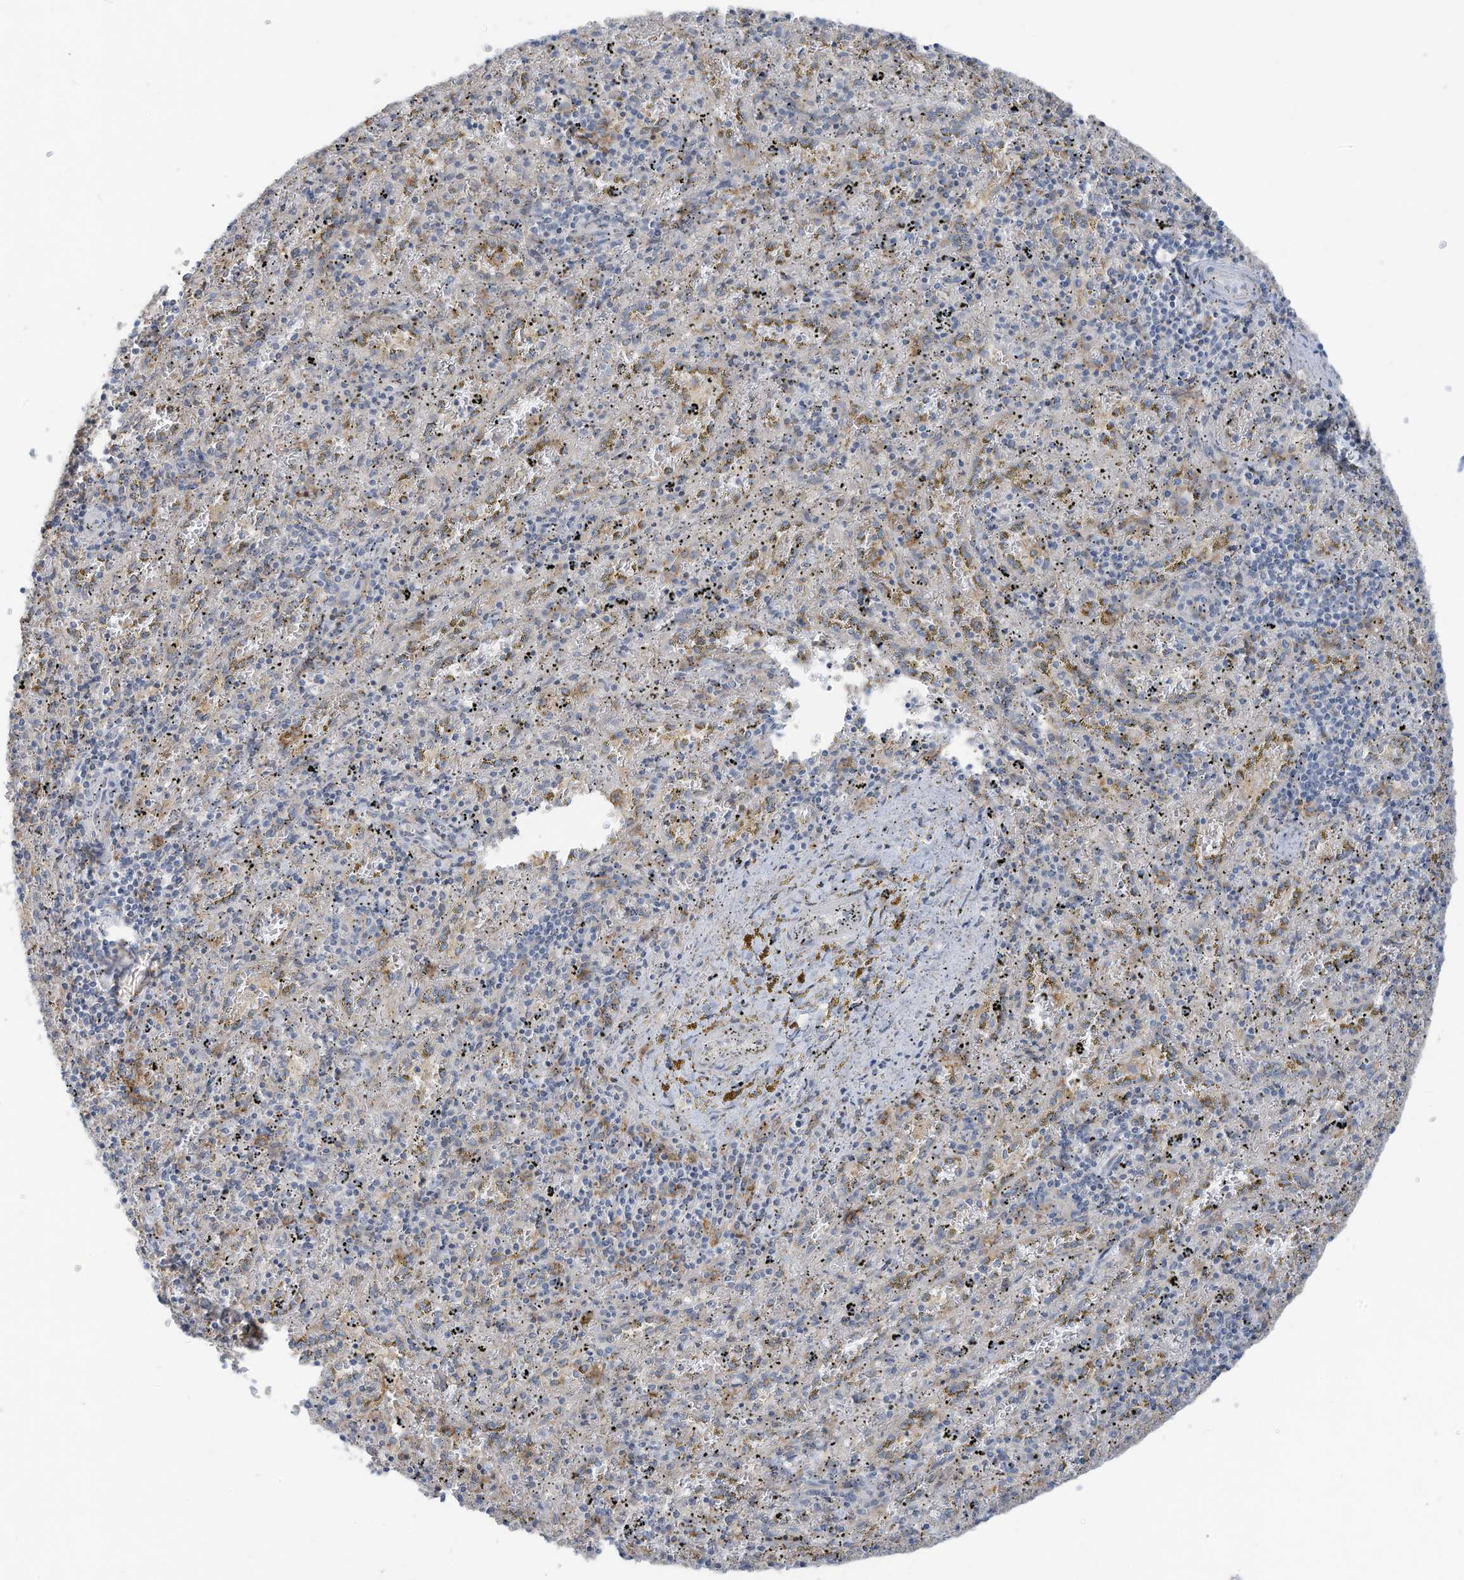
{"staining": {"intensity": "moderate", "quantity": "<25%", "location": "cytoplasmic/membranous"}, "tissue": "spleen", "cell_type": "Cells in red pulp", "image_type": "normal", "snomed": [{"axis": "morphology", "description": "Normal tissue, NOS"}, {"axis": "topography", "description": "Spleen"}], "caption": "Immunohistochemical staining of unremarkable human spleen displays low levels of moderate cytoplasmic/membranous positivity in about <25% of cells in red pulp.", "gene": "SLC1A5", "patient": {"sex": "male", "age": 11}}